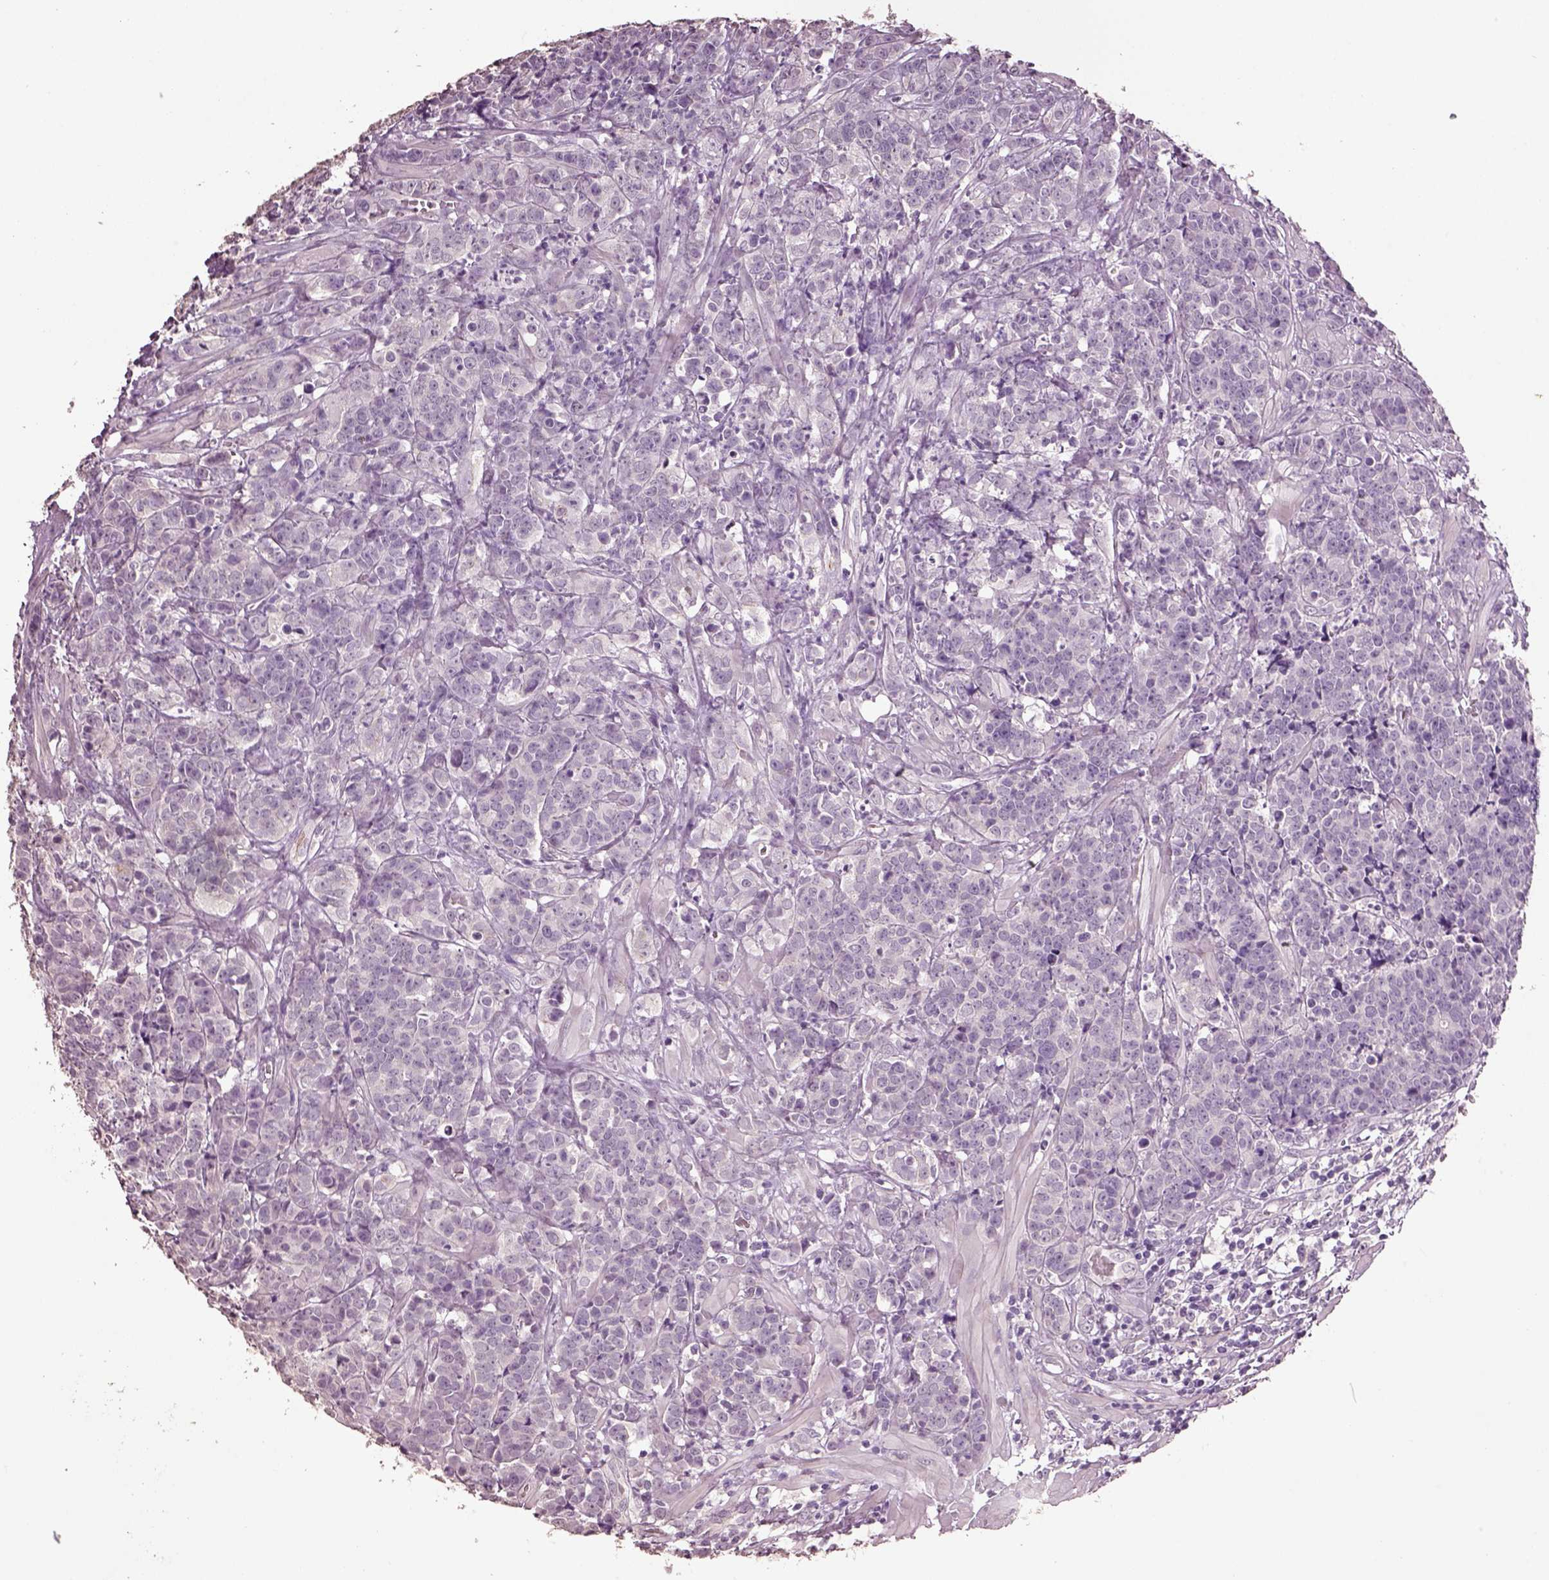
{"staining": {"intensity": "negative", "quantity": "none", "location": "none"}, "tissue": "prostate cancer", "cell_type": "Tumor cells", "image_type": "cancer", "snomed": [{"axis": "morphology", "description": "Adenocarcinoma, NOS"}, {"axis": "topography", "description": "Prostate"}], "caption": "Immunohistochemistry histopathology image of human adenocarcinoma (prostate) stained for a protein (brown), which exhibits no staining in tumor cells. (DAB immunohistochemistry visualized using brightfield microscopy, high magnification).", "gene": "KCNIP3", "patient": {"sex": "male", "age": 67}}